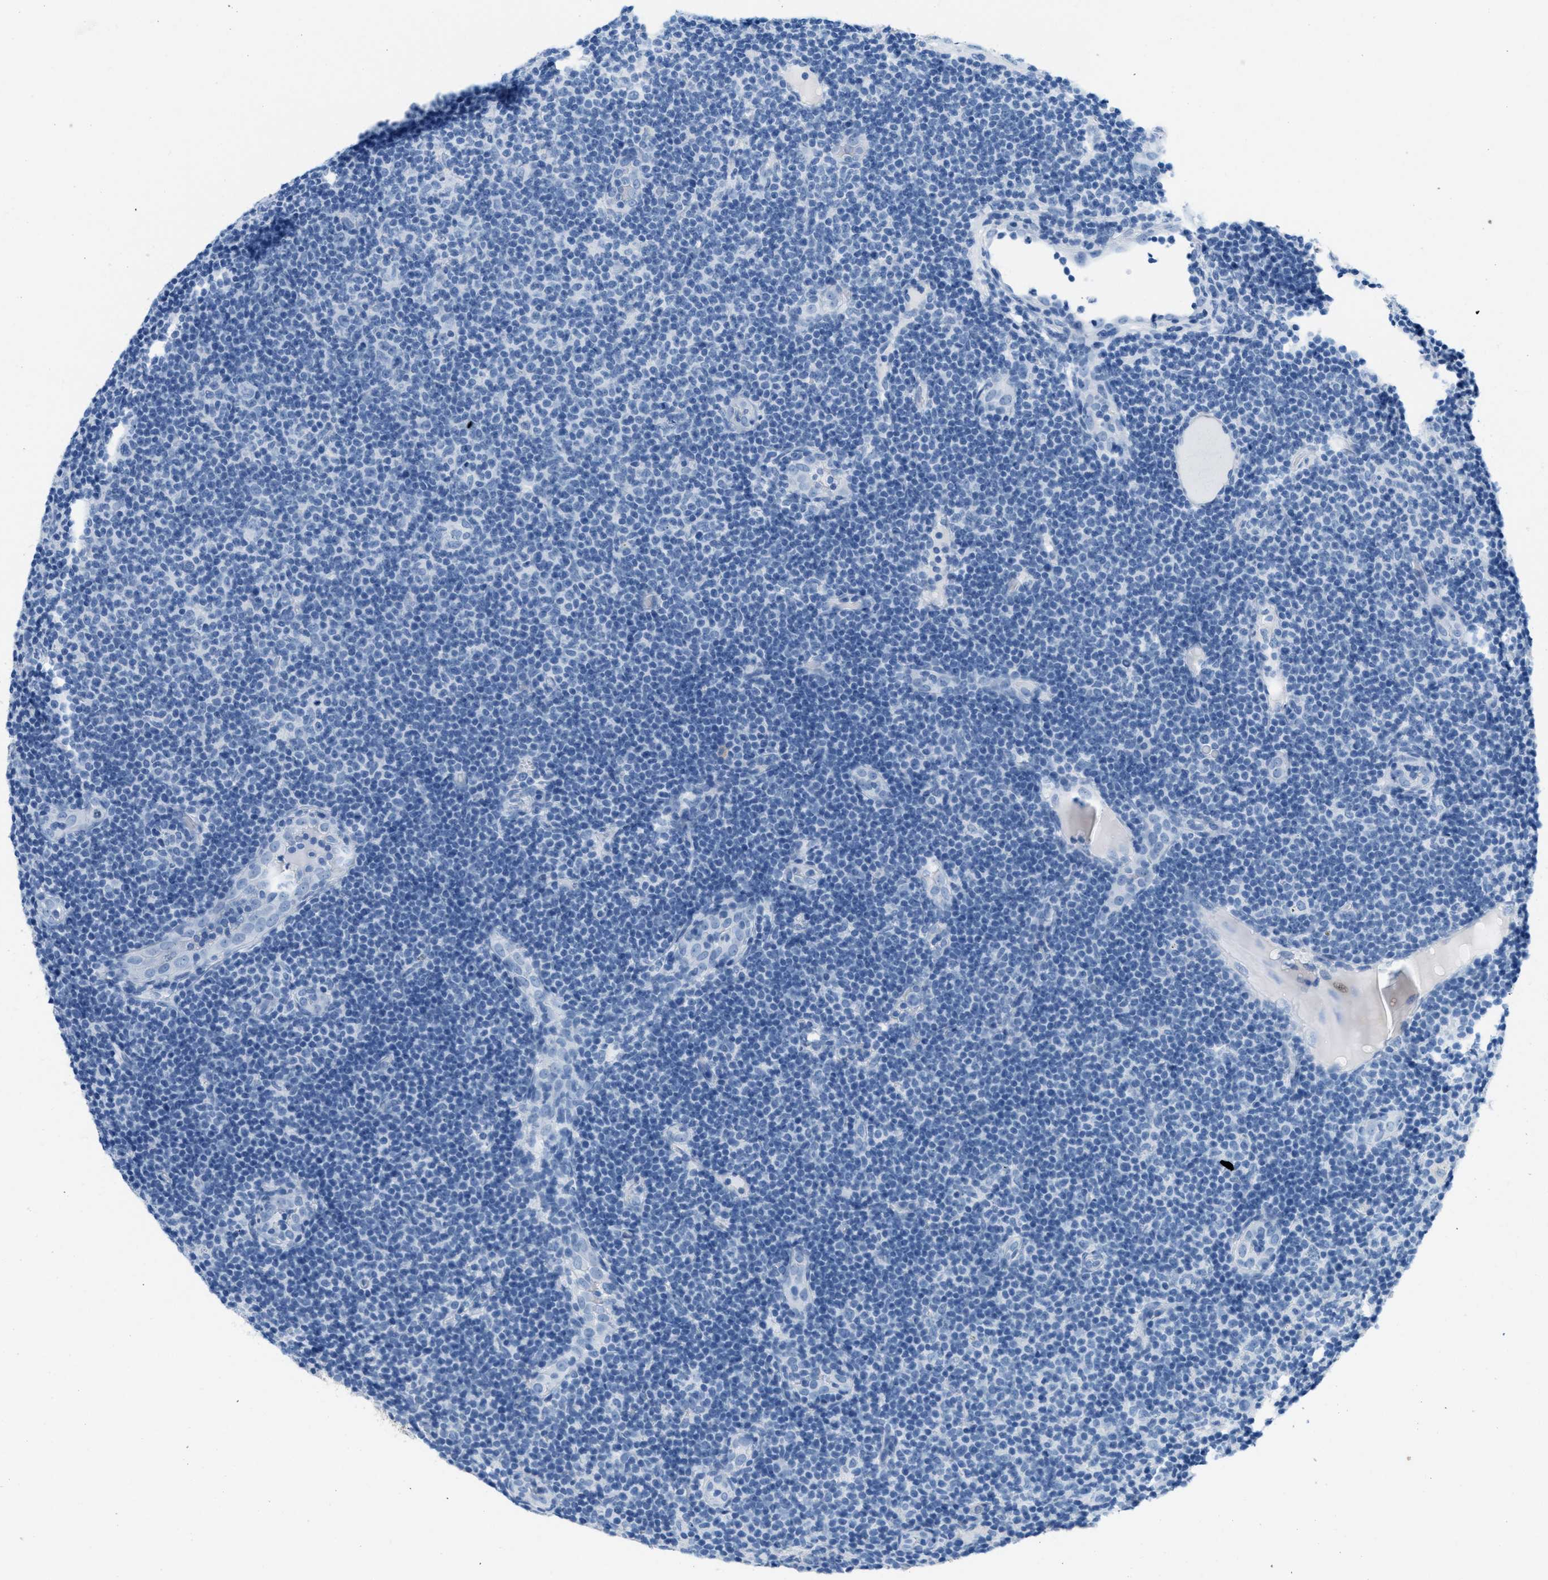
{"staining": {"intensity": "negative", "quantity": "none", "location": "none"}, "tissue": "lymphoma", "cell_type": "Tumor cells", "image_type": "cancer", "snomed": [{"axis": "morphology", "description": "Malignant lymphoma, non-Hodgkin's type, Low grade"}, {"axis": "topography", "description": "Lymph node"}], "caption": "Protein analysis of lymphoma reveals no significant expression in tumor cells. Nuclei are stained in blue.", "gene": "GPM6A", "patient": {"sex": "male", "age": 83}}